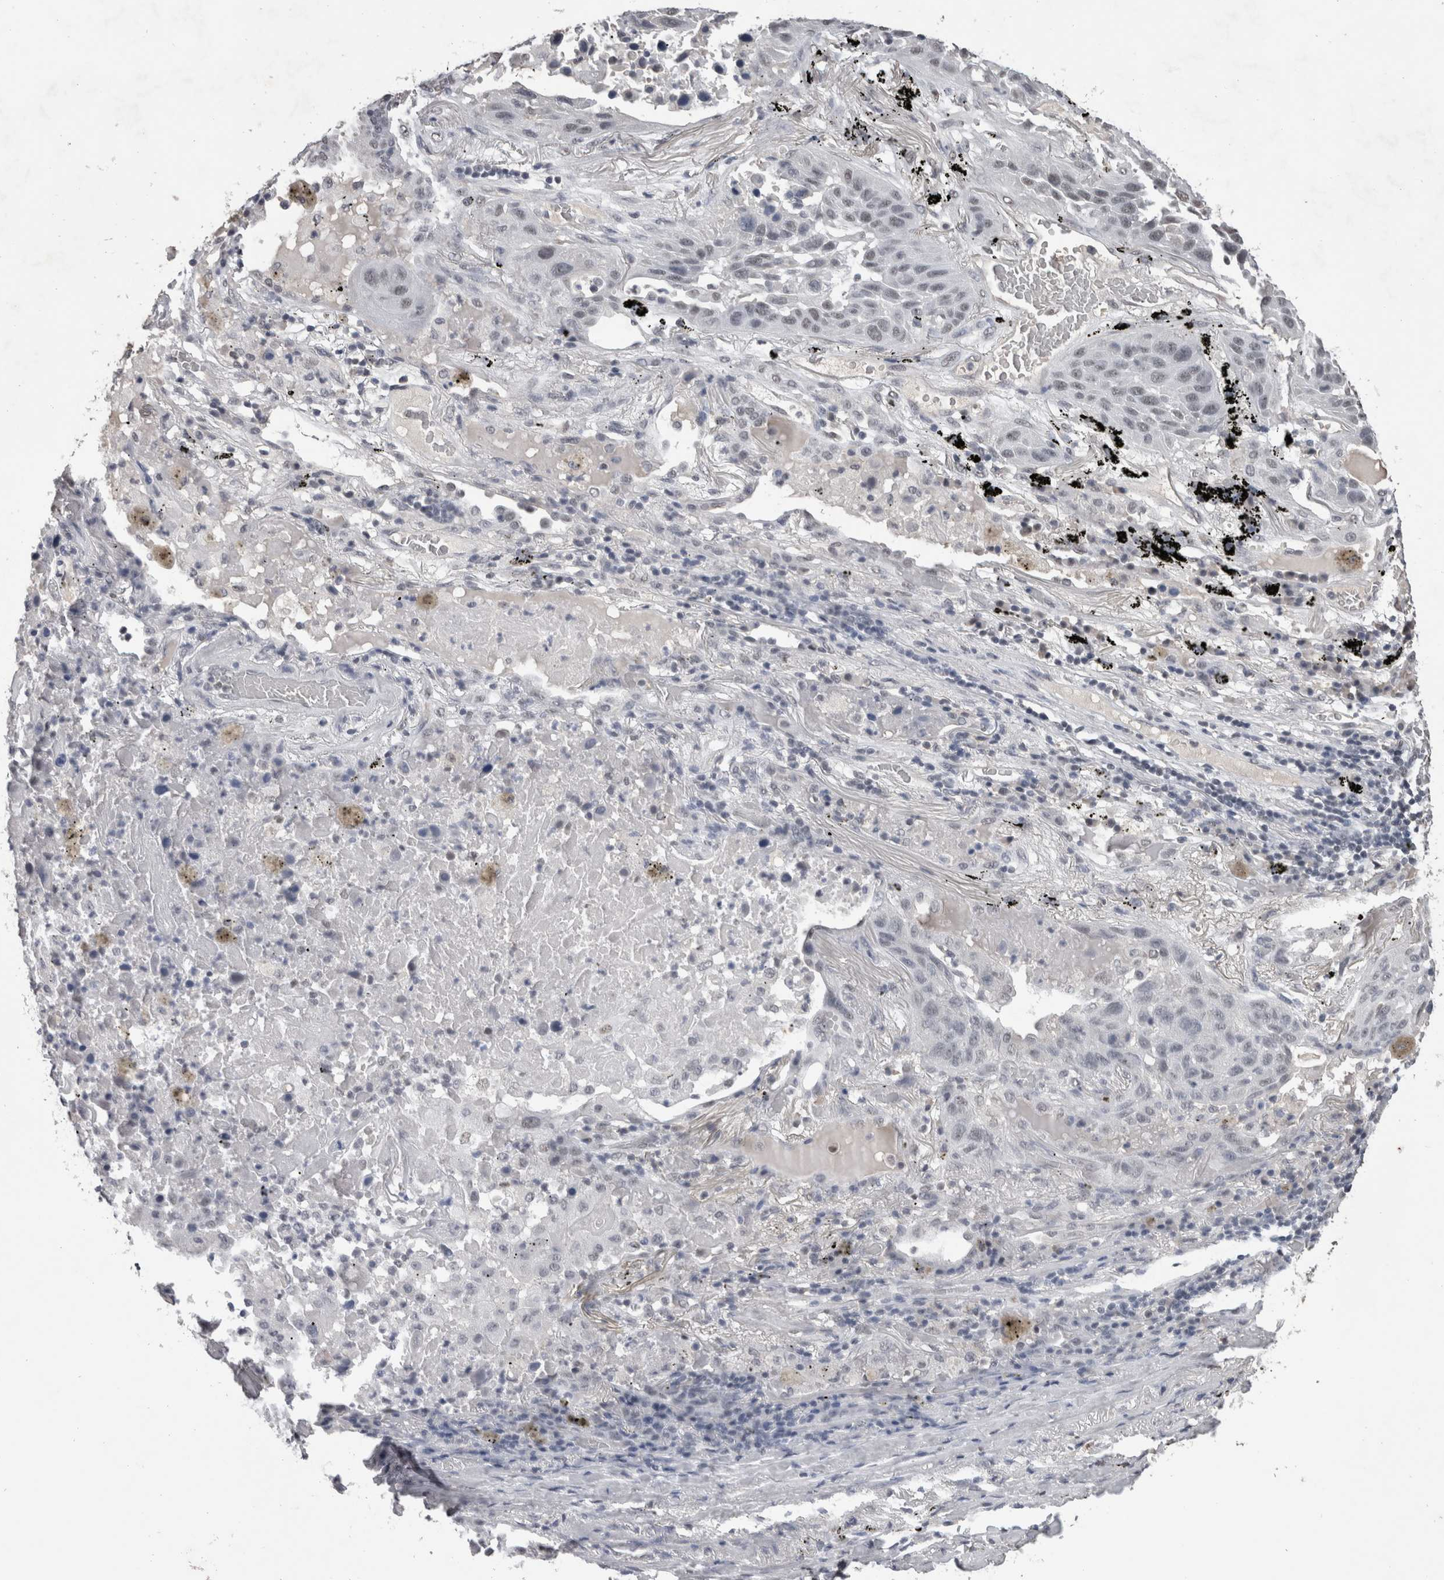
{"staining": {"intensity": "negative", "quantity": "none", "location": "none"}, "tissue": "lung cancer", "cell_type": "Tumor cells", "image_type": "cancer", "snomed": [{"axis": "morphology", "description": "Squamous cell carcinoma, NOS"}, {"axis": "topography", "description": "Lung"}], "caption": "An immunohistochemistry micrograph of squamous cell carcinoma (lung) is shown. There is no staining in tumor cells of squamous cell carcinoma (lung).", "gene": "DDX17", "patient": {"sex": "male", "age": 57}}